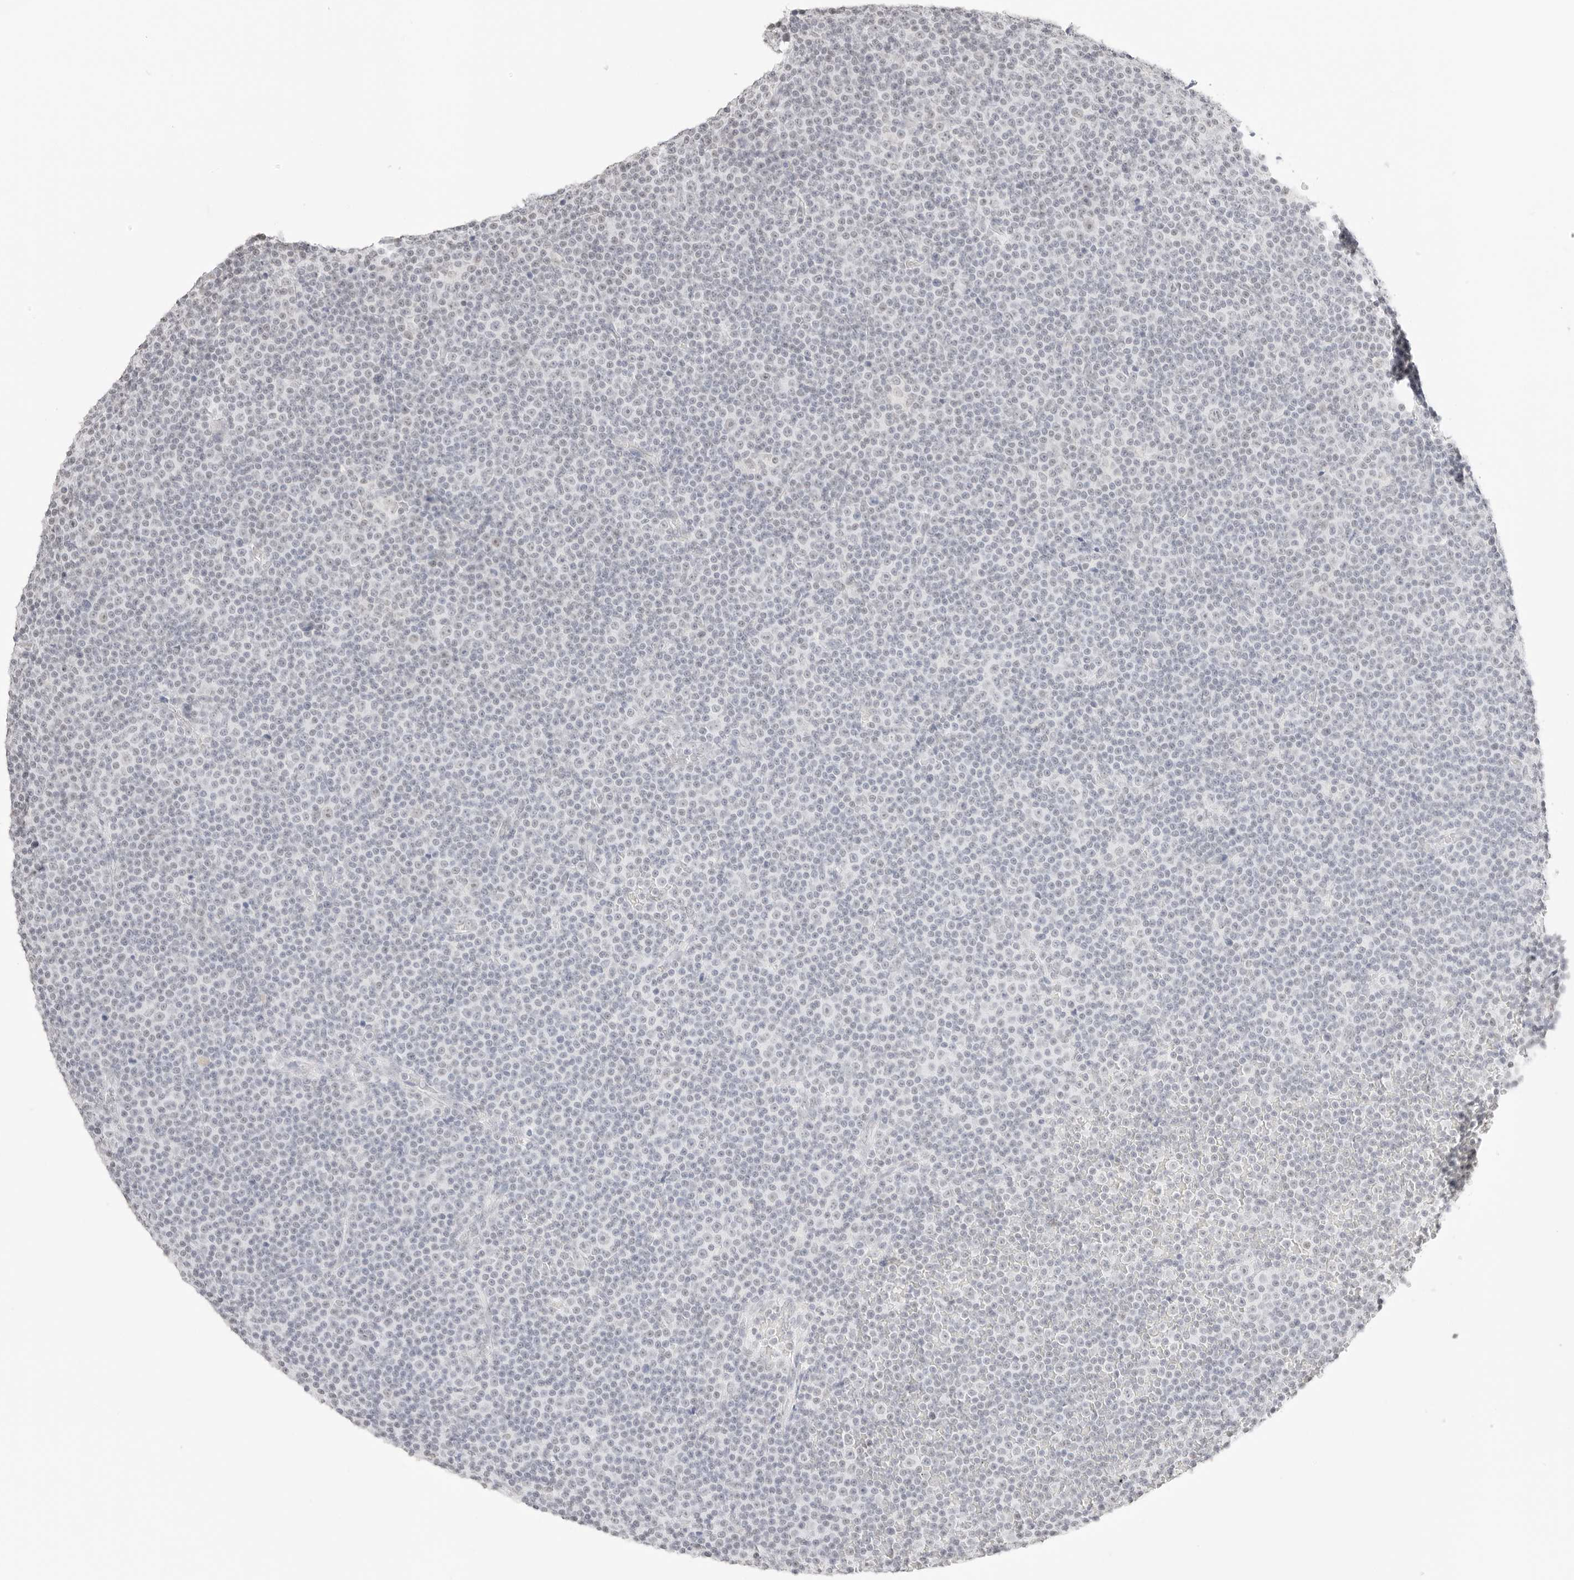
{"staining": {"intensity": "negative", "quantity": "none", "location": "none"}, "tissue": "lymphoma", "cell_type": "Tumor cells", "image_type": "cancer", "snomed": [{"axis": "morphology", "description": "Malignant lymphoma, non-Hodgkin's type, Low grade"}, {"axis": "topography", "description": "Lymph node"}], "caption": "Tumor cells are negative for brown protein staining in lymphoma. Brightfield microscopy of immunohistochemistry stained with DAB (brown) and hematoxylin (blue), captured at high magnification.", "gene": "FBLN5", "patient": {"sex": "female", "age": 67}}